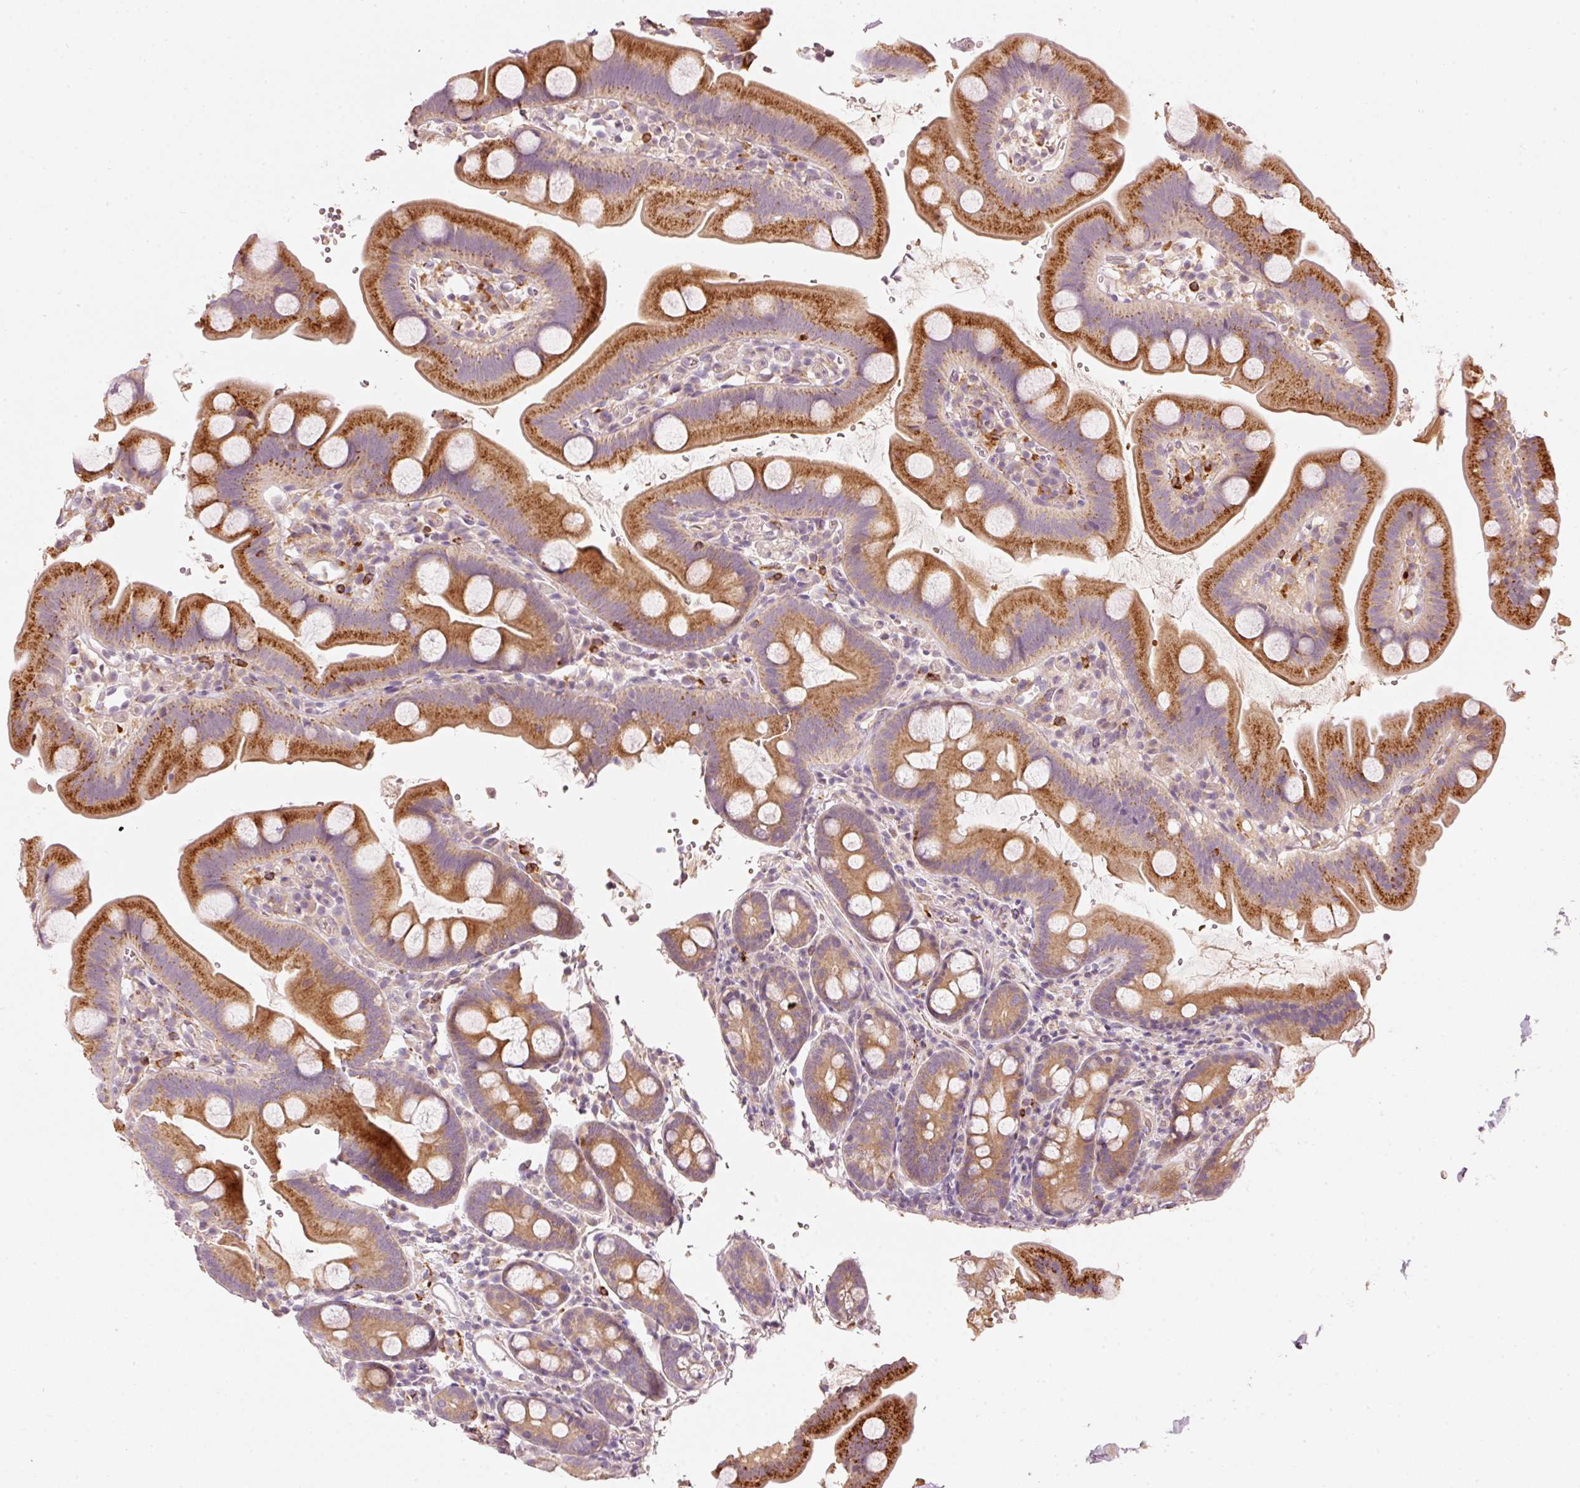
{"staining": {"intensity": "strong", "quantity": ">75%", "location": "cytoplasmic/membranous"}, "tissue": "small intestine", "cell_type": "Glandular cells", "image_type": "normal", "snomed": [{"axis": "morphology", "description": "Normal tissue, NOS"}, {"axis": "topography", "description": "Small intestine"}], "caption": "Unremarkable small intestine was stained to show a protein in brown. There is high levels of strong cytoplasmic/membranous staining in approximately >75% of glandular cells. (brown staining indicates protein expression, while blue staining denotes nuclei).", "gene": "KLHL21", "patient": {"sex": "female", "age": 68}}